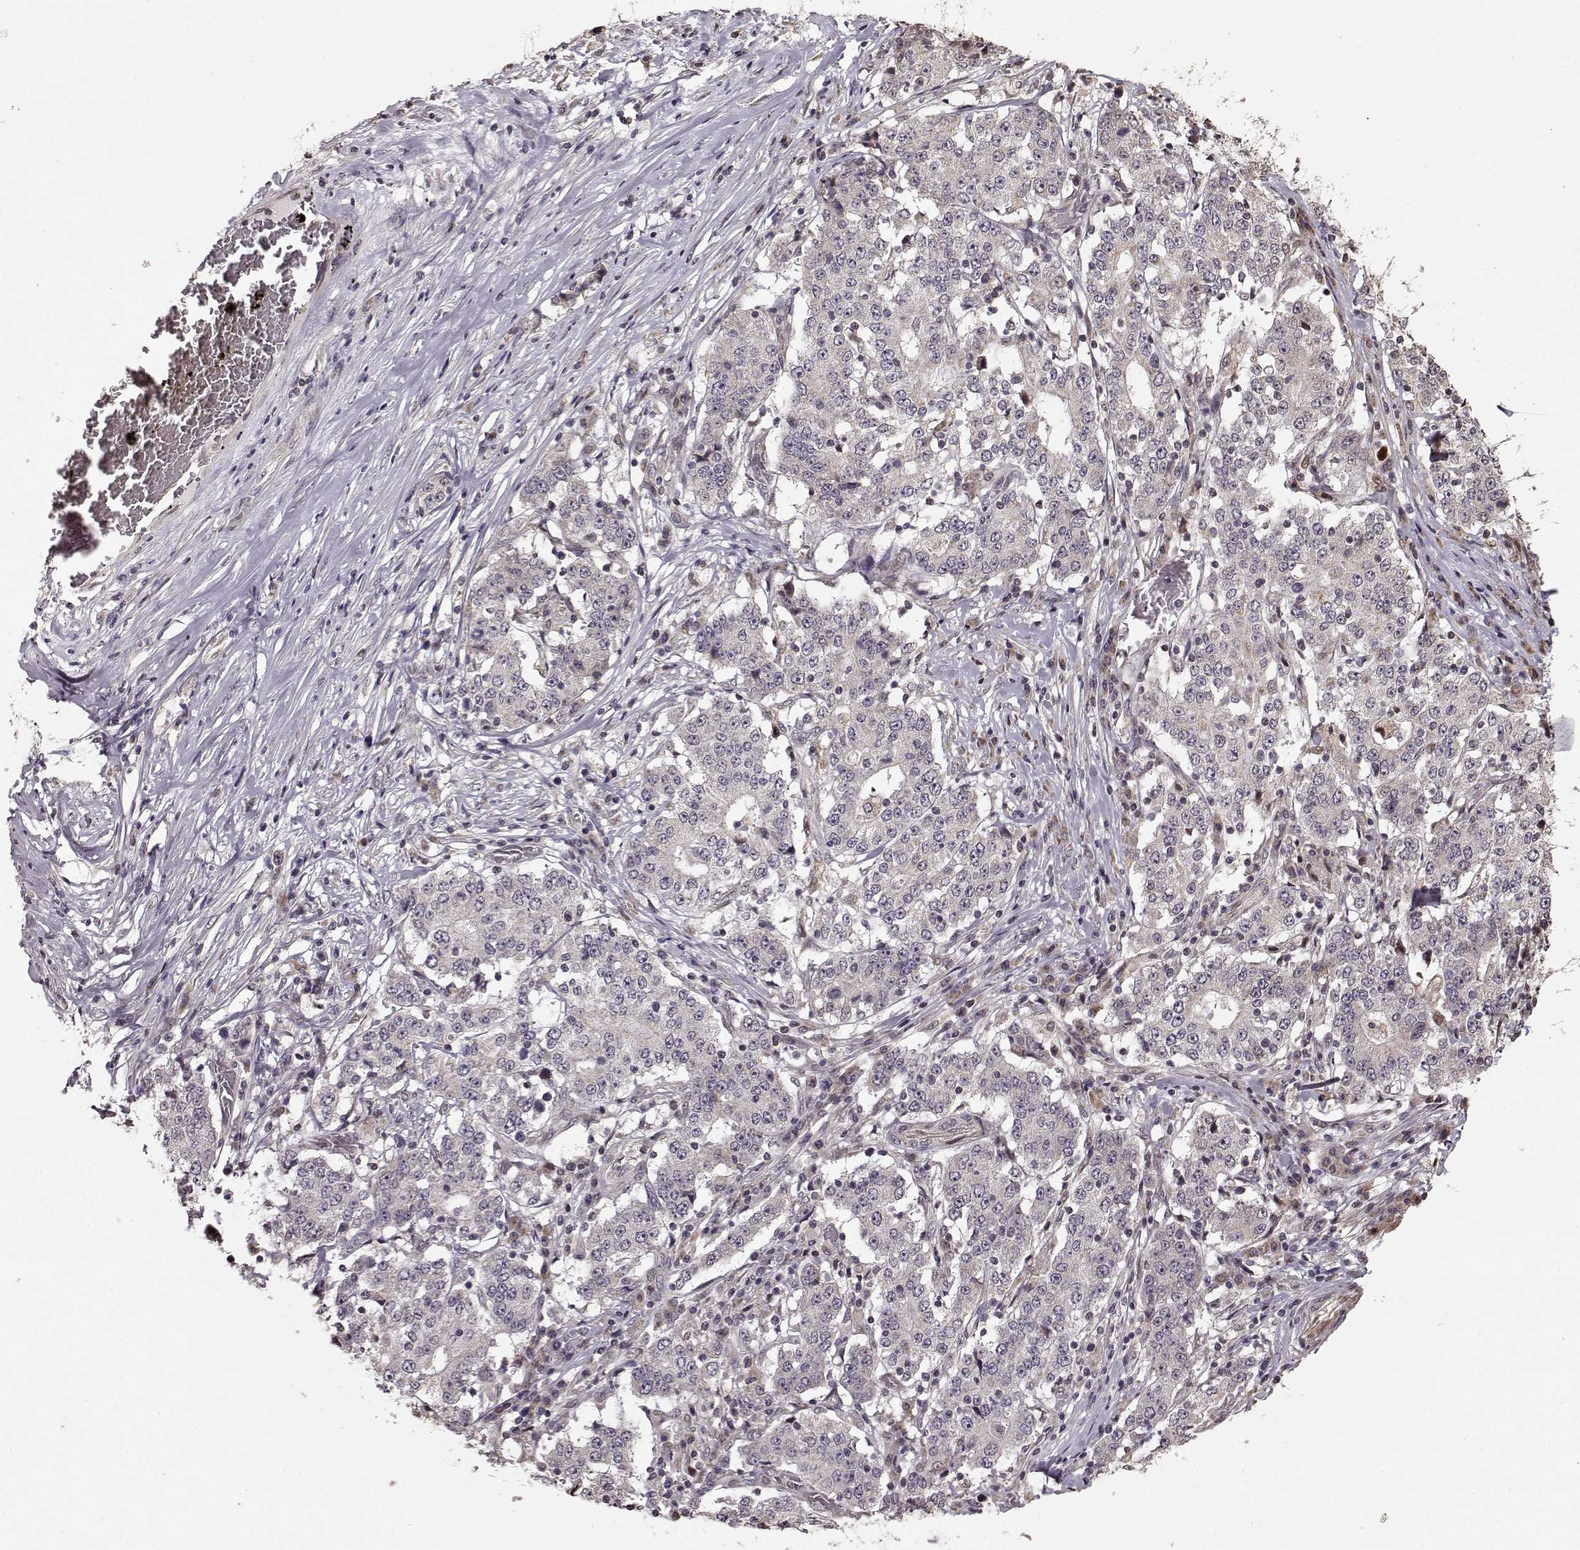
{"staining": {"intensity": "negative", "quantity": "none", "location": "none"}, "tissue": "stomach cancer", "cell_type": "Tumor cells", "image_type": "cancer", "snomed": [{"axis": "morphology", "description": "Adenocarcinoma, NOS"}, {"axis": "topography", "description": "Stomach"}], "caption": "IHC image of neoplastic tissue: adenocarcinoma (stomach) stained with DAB (3,3'-diaminobenzidine) reveals no significant protein expression in tumor cells.", "gene": "BACH2", "patient": {"sex": "male", "age": 59}}